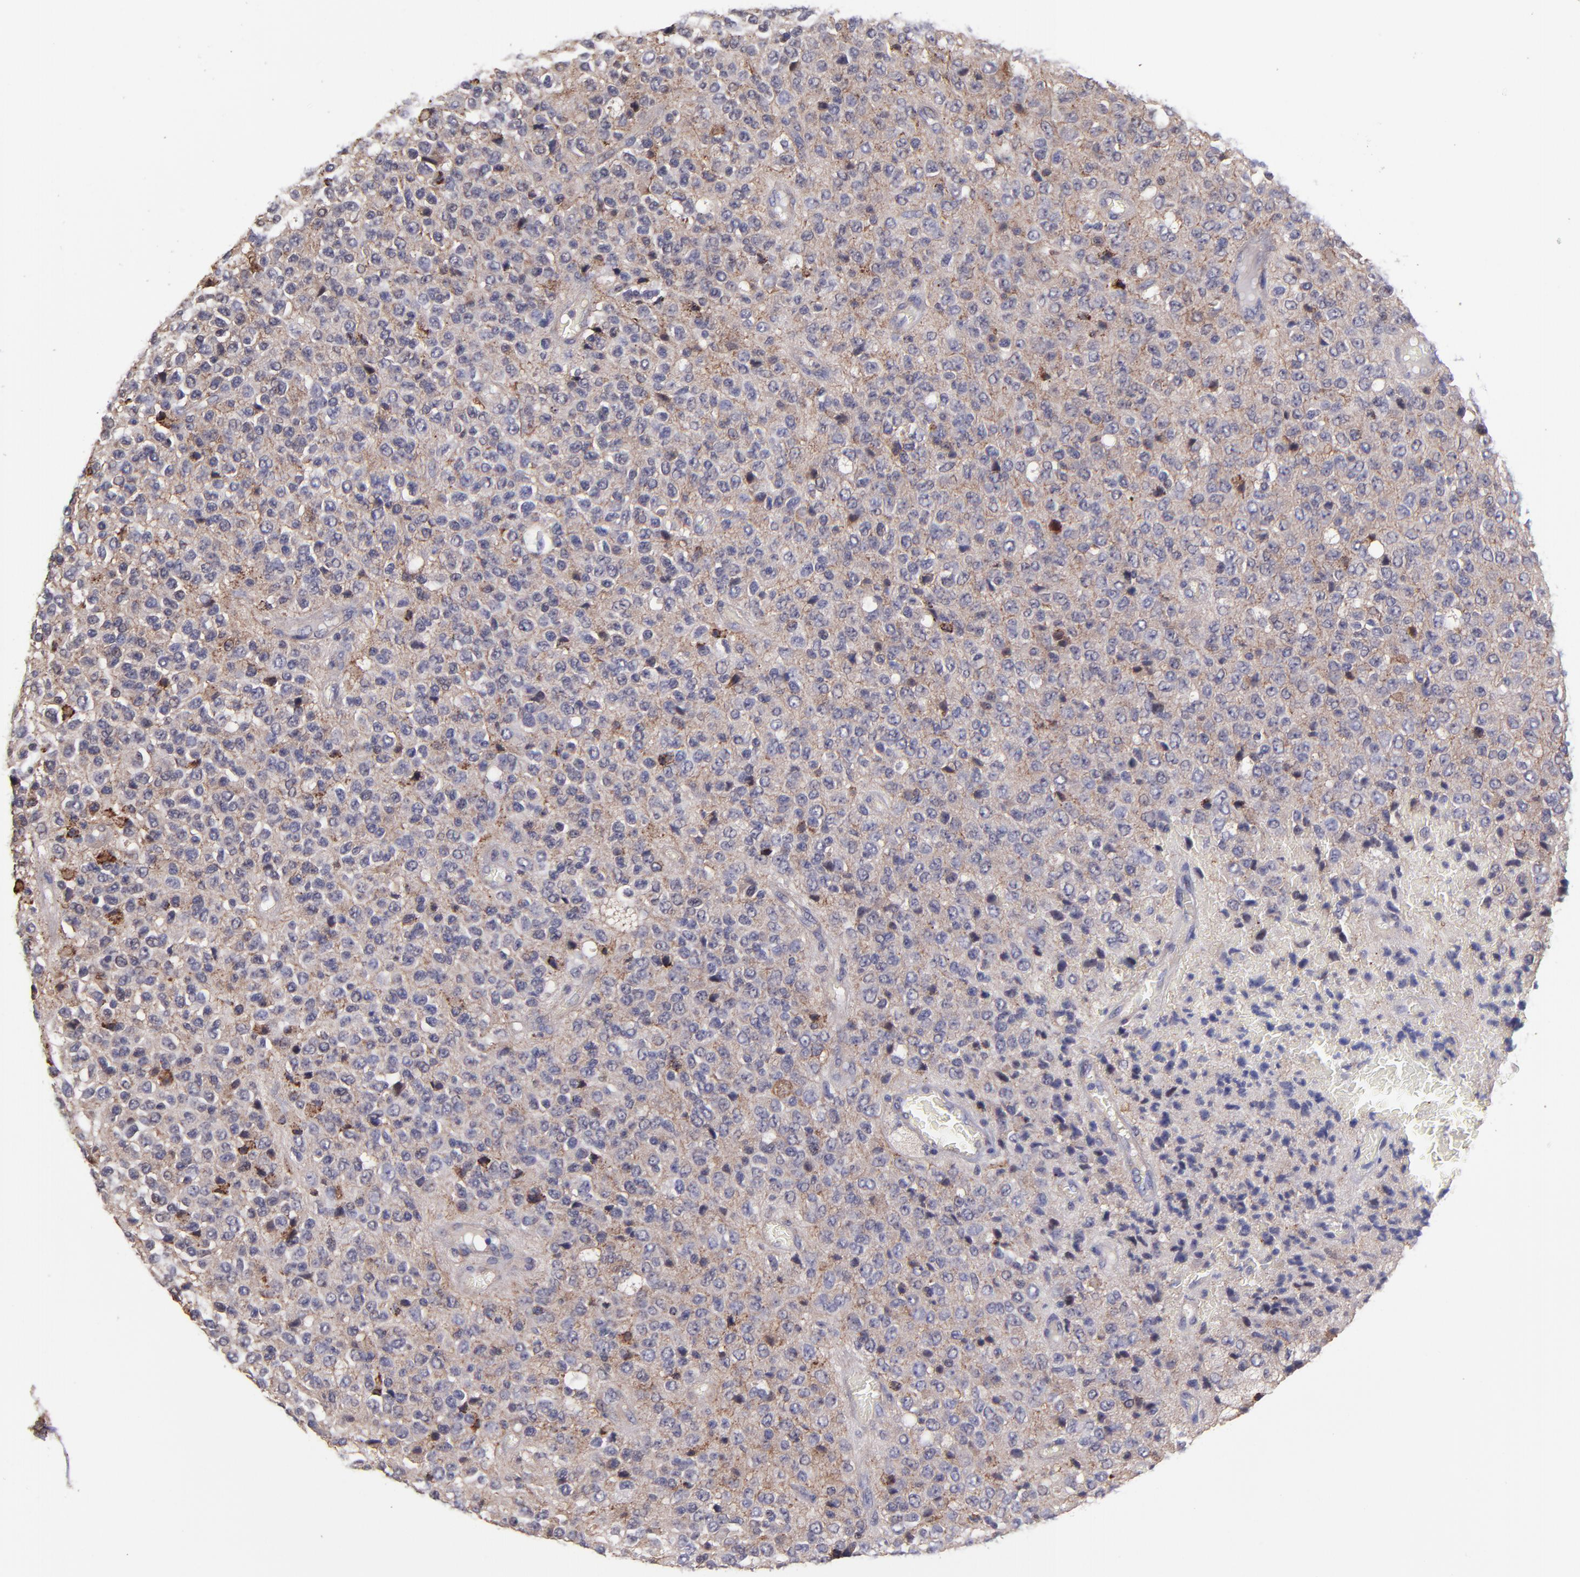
{"staining": {"intensity": "moderate", "quantity": "25%-75%", "location": "cytoplasmic/membranous"}, "tissue": "glioma", "cell_type": "Tumor cells", "image_type": "cancer", "snomed": [{"axis": "morphology", "description": "Glioma, malignant, High grade"}, {"axis": "topography", "description": "pancreas cauda"}], "caption": "IHC micrograph of malignant glioma (high-grade) stained for a protein (brown), which exhibits medium levels of moderate cytoplasmic/membranous positivity in approximately 25%-75% of tumor cells.", "gene": "NSF", "patient": {"sex": "male", "age": 60}}